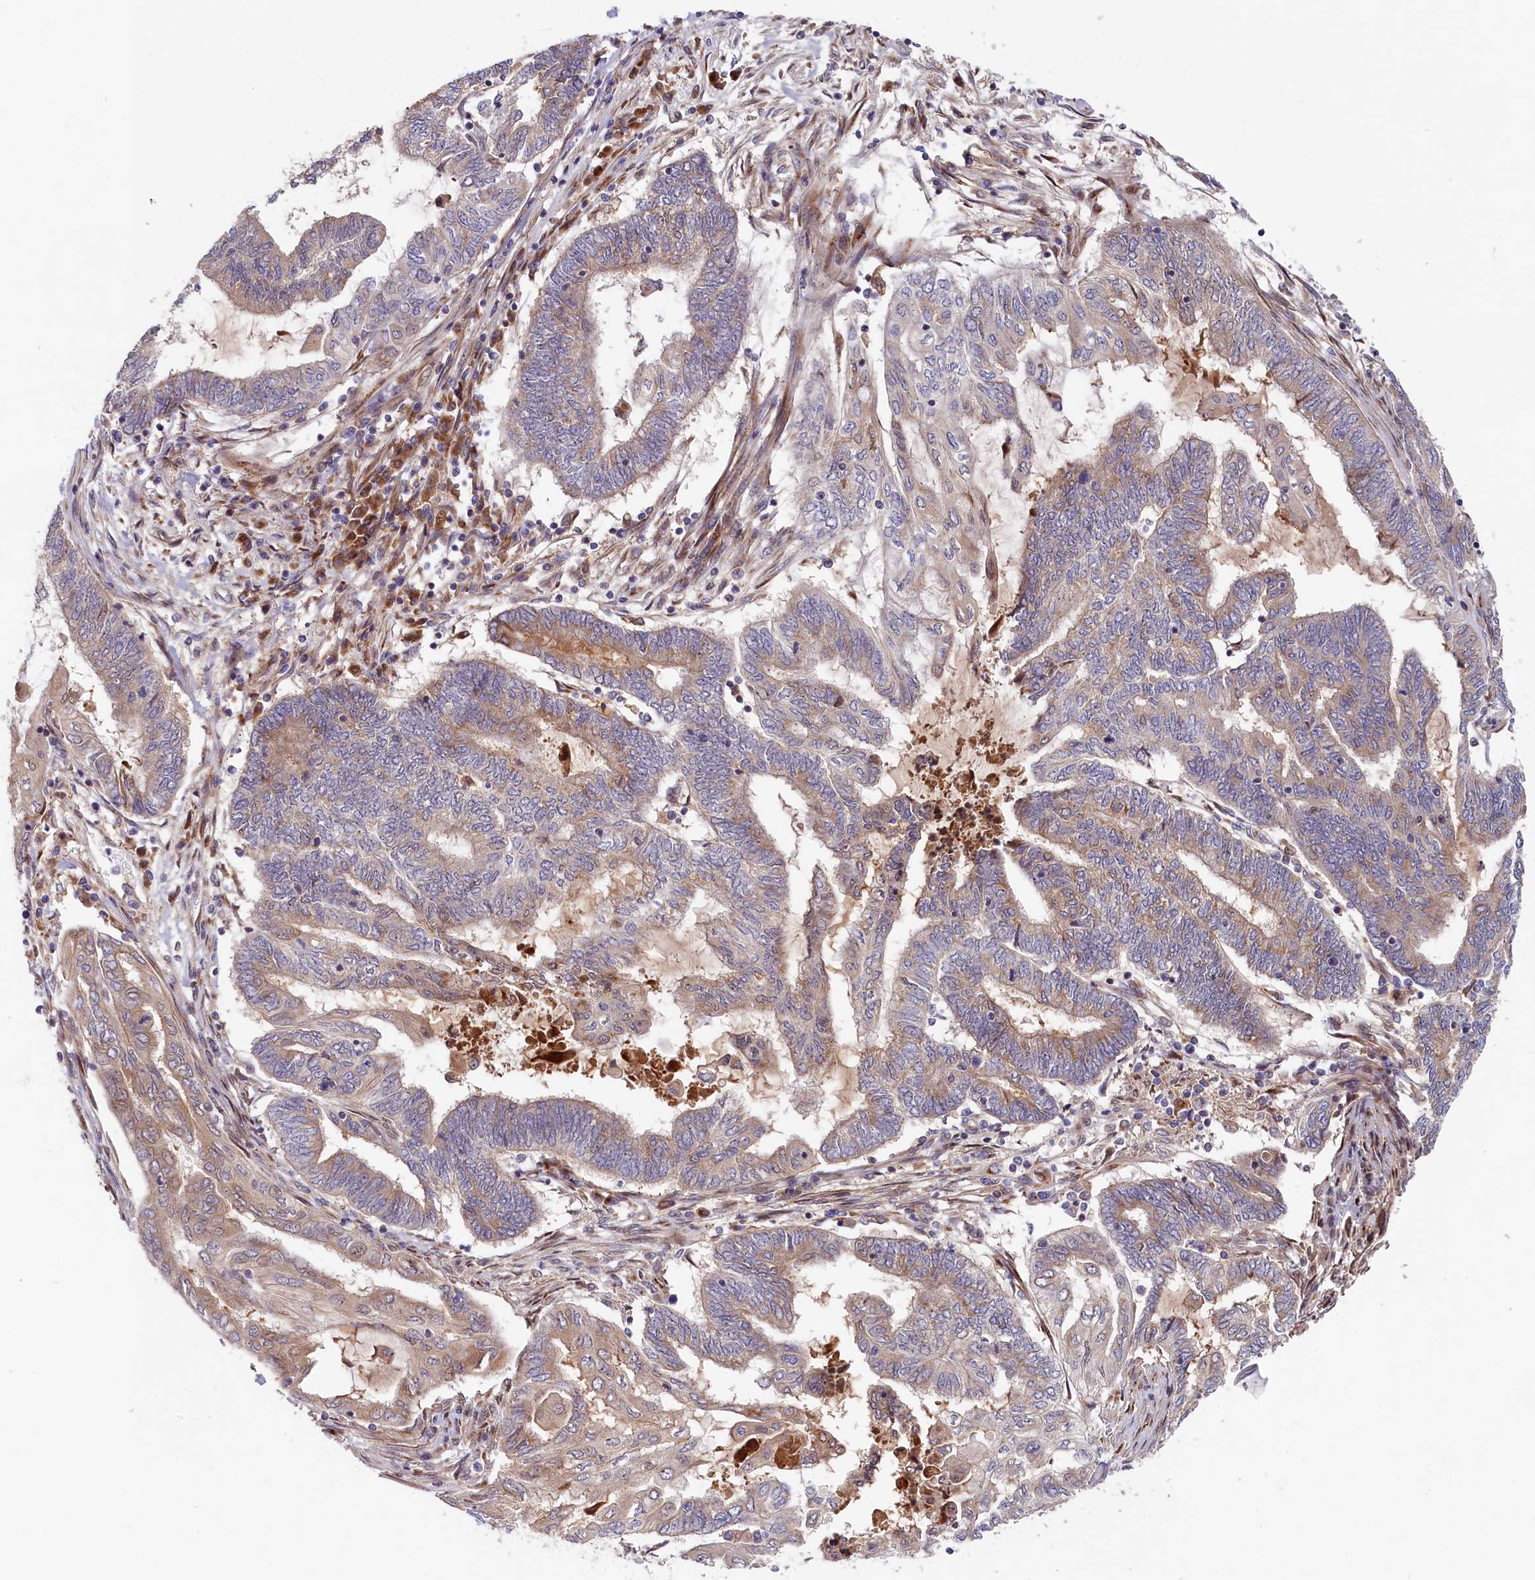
{"staining": {"intensity": "weak", "quantity": "25%-75%", "location": "cytoplasmic/membranous"}, "tissue": "endometrial cancer", "cell_type": "Tumor cells", "image_type": "cancer", "snomed": [{"axis": "morphology", "description": "Adenocarcinoma, NOS"}, {"axis": "topography", "description": "Uterus"}, {"axis": "topography", "description": "Endometrium"}], "caption": "Tumor cells show low levels of weak cytoplasmic/membranous expression in about 25%-75% of cells in human endometrial adenocarcinoma.", "gene": "CHST12", "patient": {"sex": "female", "age": 70}}